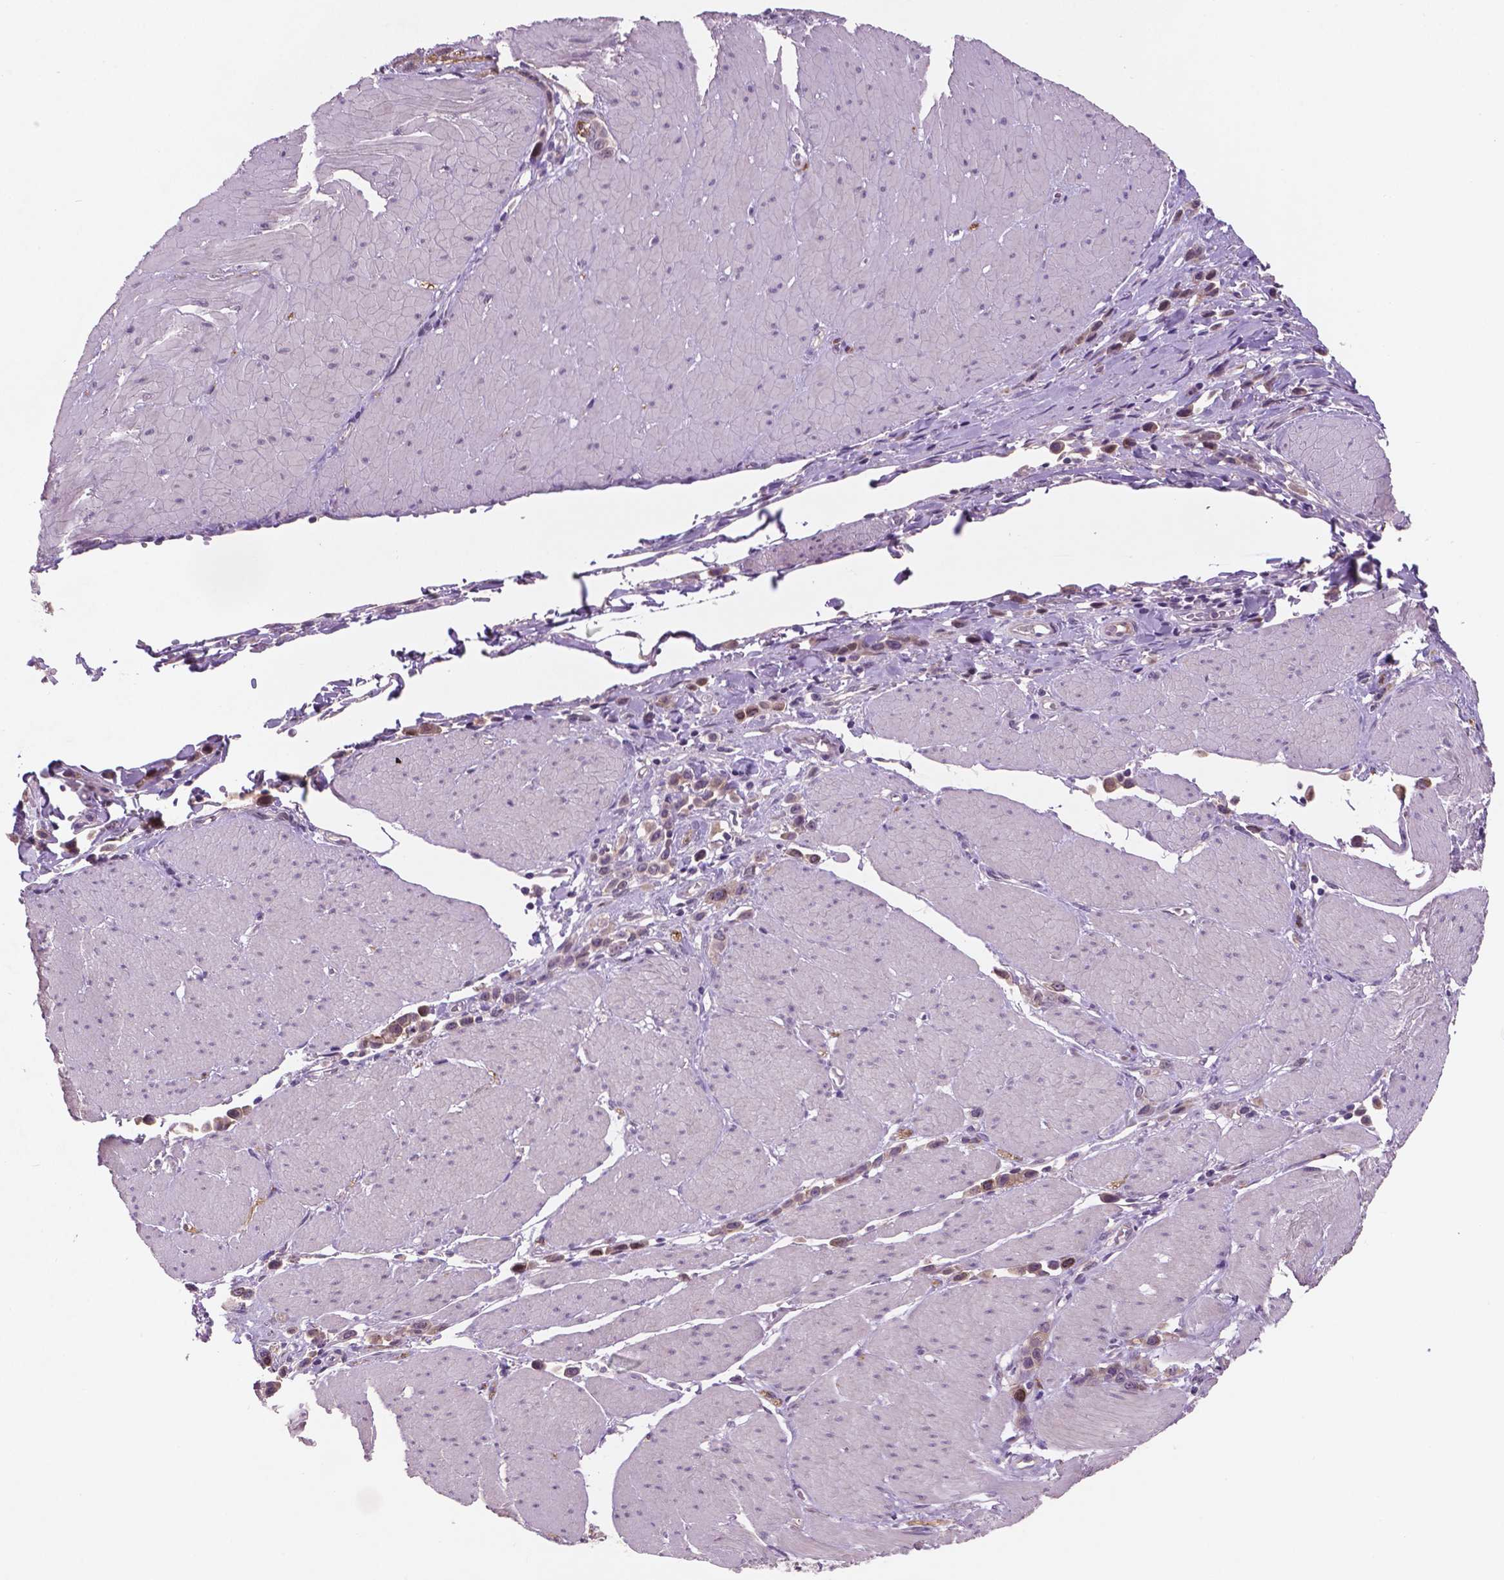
{"staining": {"intensity": "moderate", "quantity": "<25%", "location": "nuclear"}, "tissue": "stomach cancer", "cell_type": "Tumor cells", "image_type": "cancer", "snomed": [{"axis": "morphology", "description": "Adenocarcinoma, NOS"}, {"axis": "topography", "description": "Stomach"}], "caption": "Immunohistochemistry (IHC) (DAB) staining of human adenocarcinoma (stomach) demonstrates moderate nuclear protein staining in about <25% of tumor cells. (Stains: DAB (3,3'-diaminobenzidine) in brown, nuclei in blue, Microscopy: brightfield microscopy at high magnification).", "gene": "GXYLT2", "patient": {"sex": "male", "age": 47}}